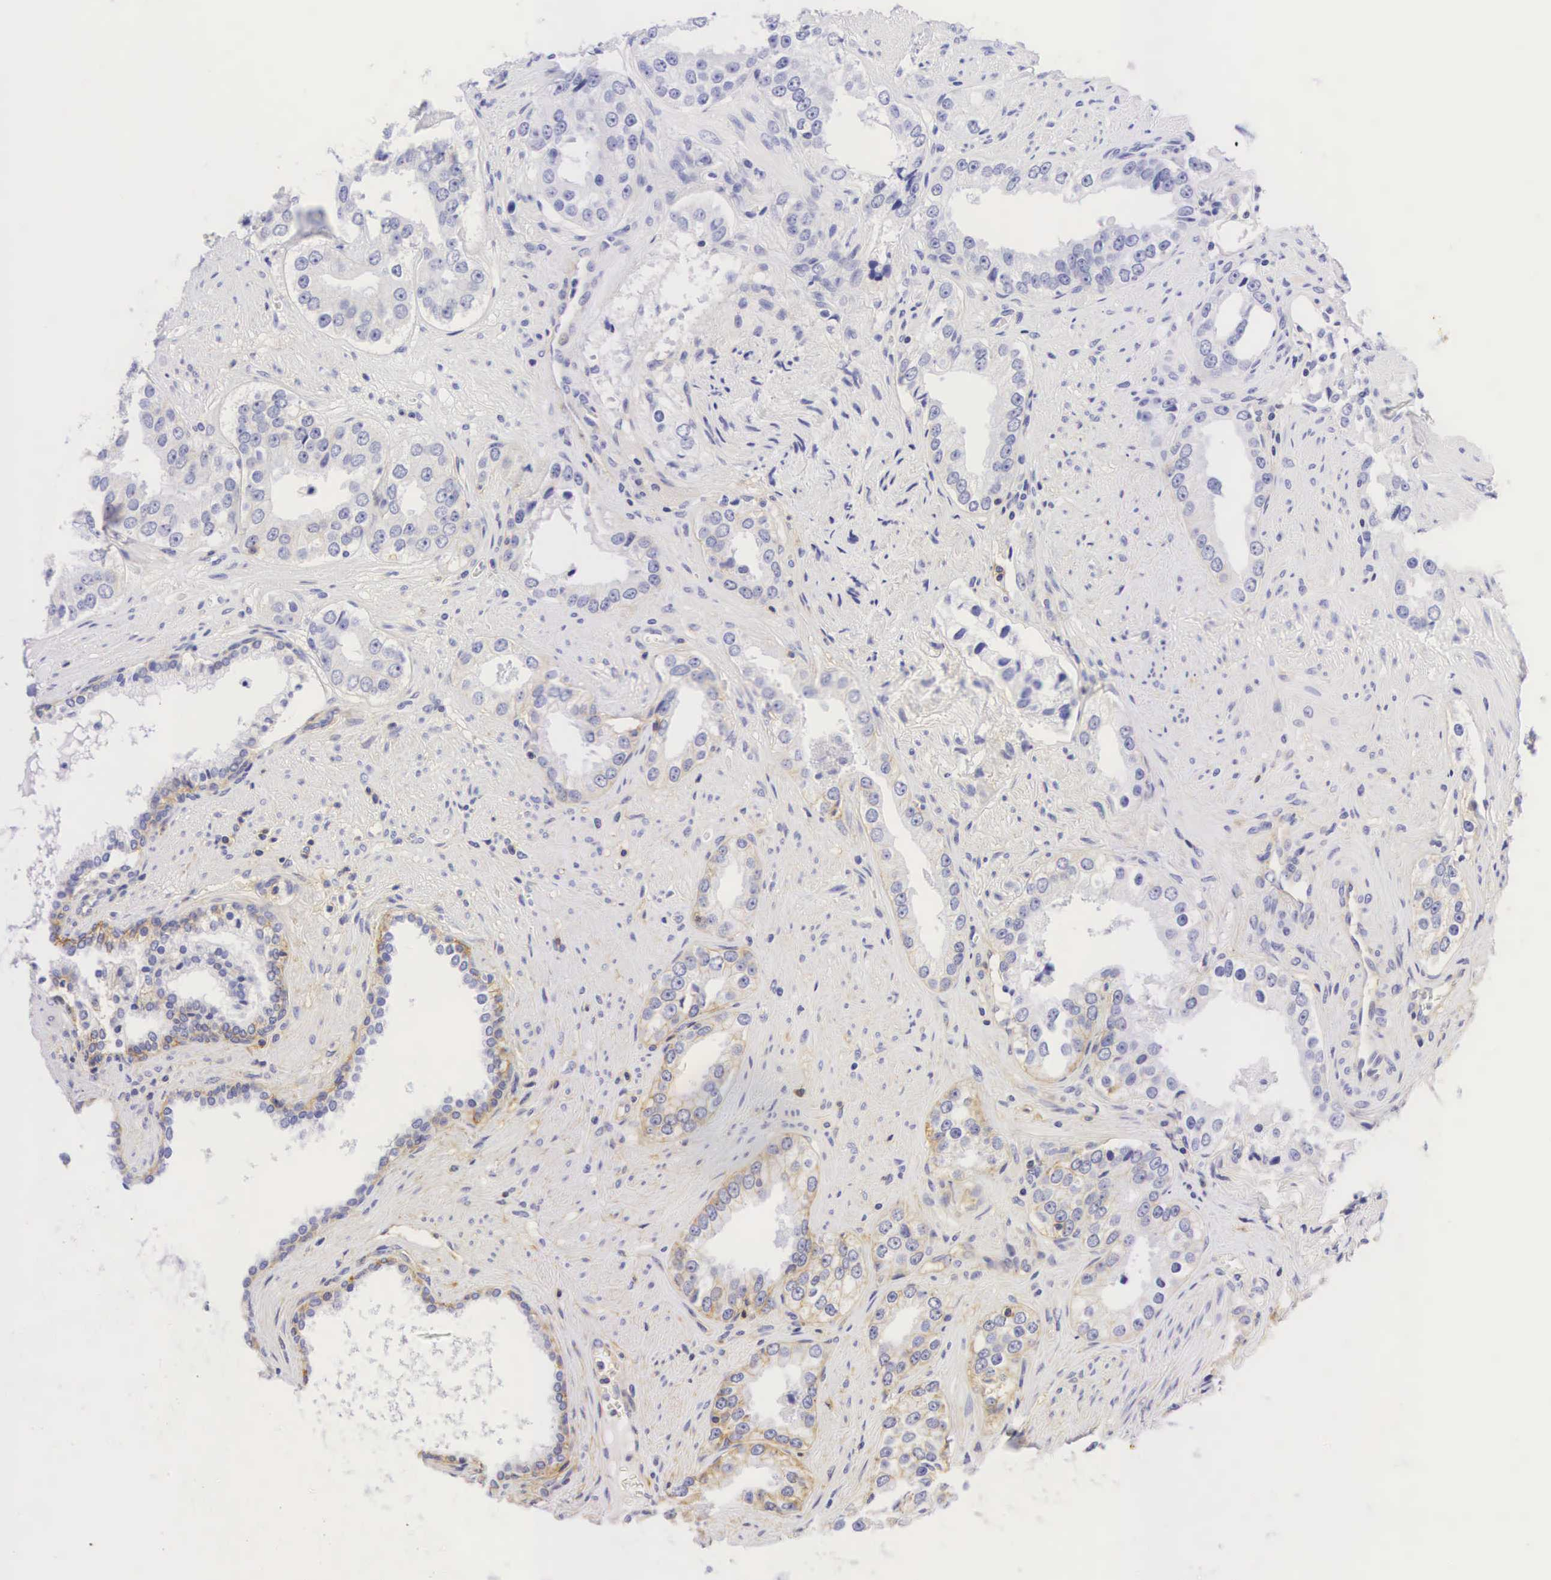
{"staining": {"intensity": "weak", "quantity": "25%-75%", "location": "cytoplasmic/membranous"}, "tissue": "prostate cancer", "cell_type": "Tumor cells", "image_type": "cancer", "snomed": [{"axis": "morphology", "description": "Adenocarcinoma, Medium grade"}, {"axis": "topography", "description": "Prostate"}], "caption": "Protein staining of prostate cancer (adenocarcinoma (medium-grade)) tissue reveals weak cytoplasmic/membranous expression in about 25%-75% of tumor cells. (DAB = brown stain, brightfield microscopy at high magnification).", "gene": "CD99", "patient": {"sex": "male", "age": 73}}